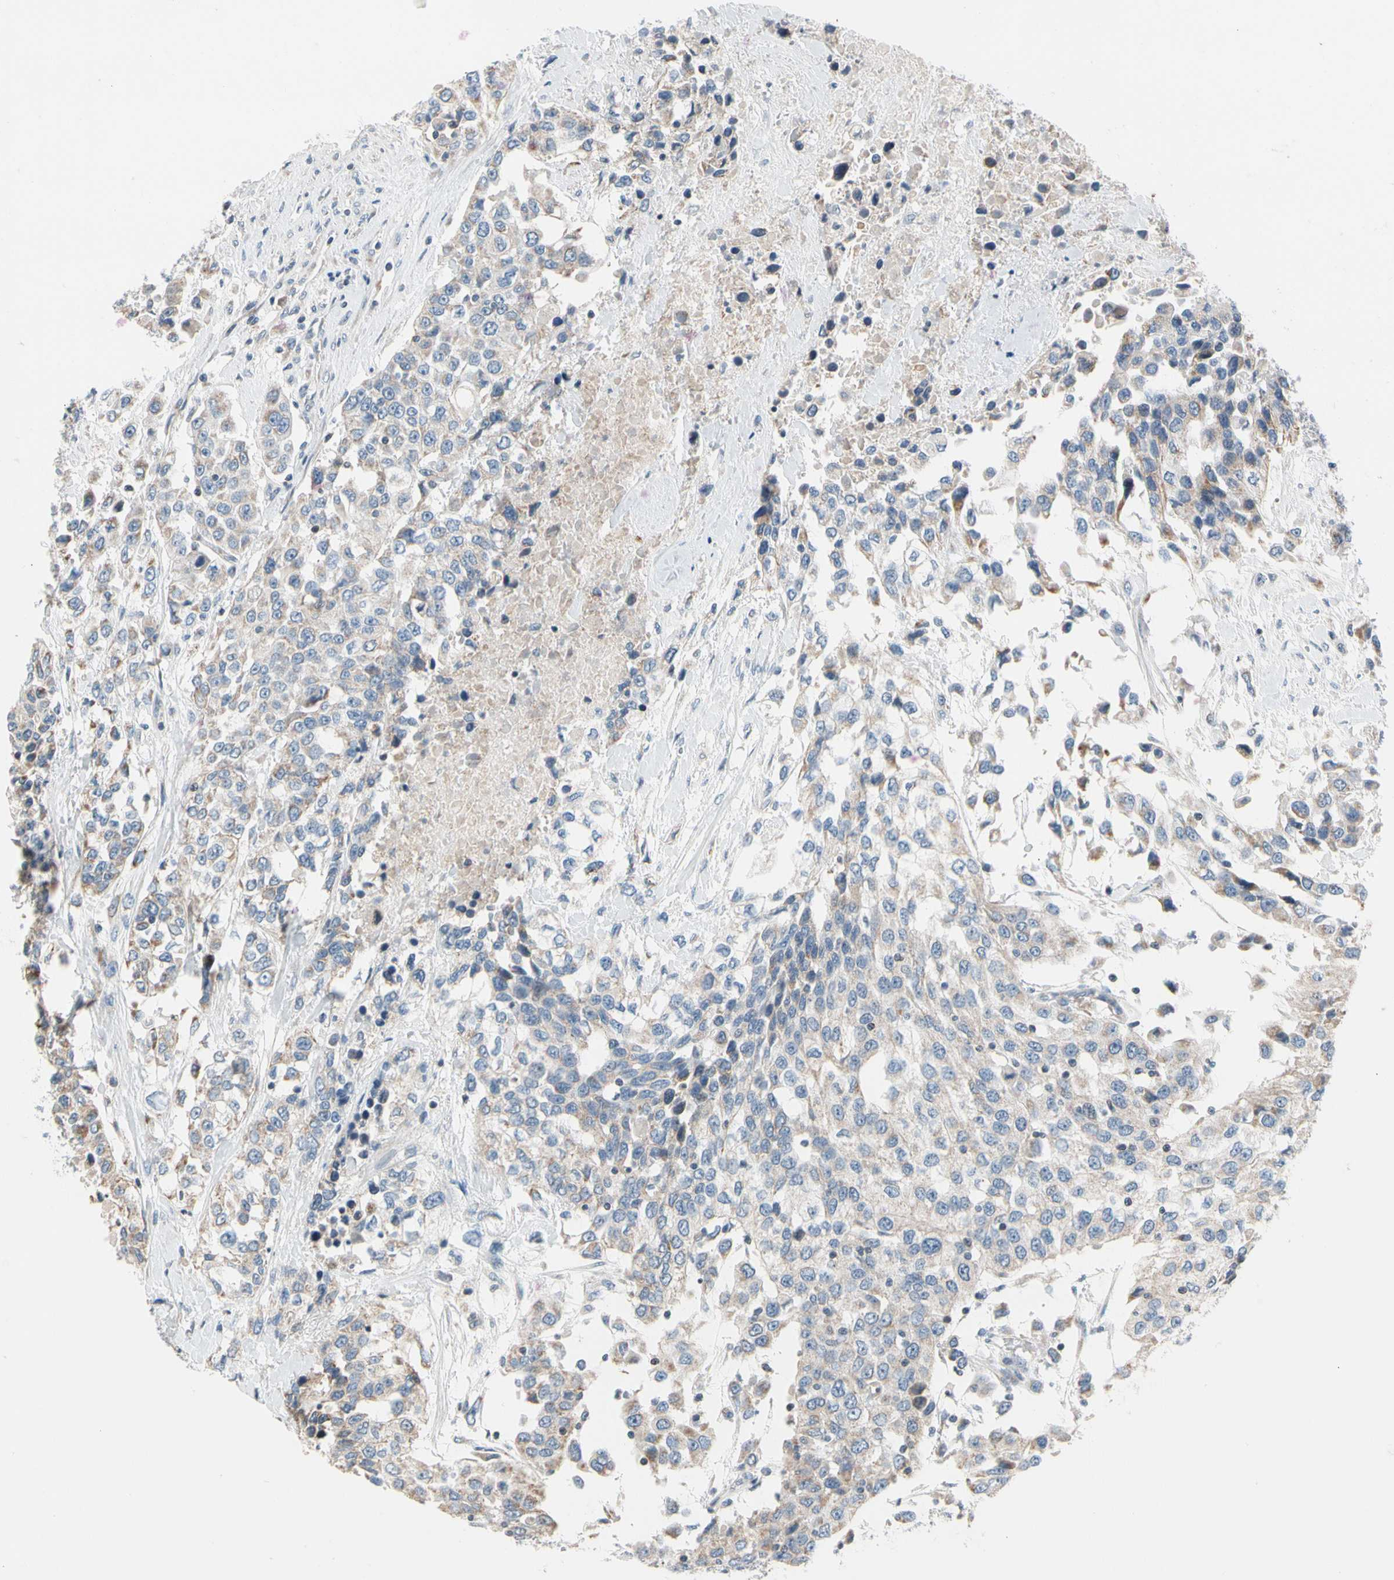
{"staining": {"intensity": "weak", "quantity": ">75%", "location": "cytoplasmic/membranous"}, "tissue": "urothelial cancer", "cell_type": "Tumor cells", "image_type": "cancer", "snomed": [{"axis": "morphology", "description": "Urothelial carcinoma, High grade"}, {"axis": "topography", "description": "Urinary bladder"}], "caption": "A high-resolution micrograph shows IHC staining of urothelial cancer, which reveals weak cytoplasmic/membranous positivity in about >75% of tumor cells.", "gene": "SOX30", "patient": {"sex": "female", "age": 80}}